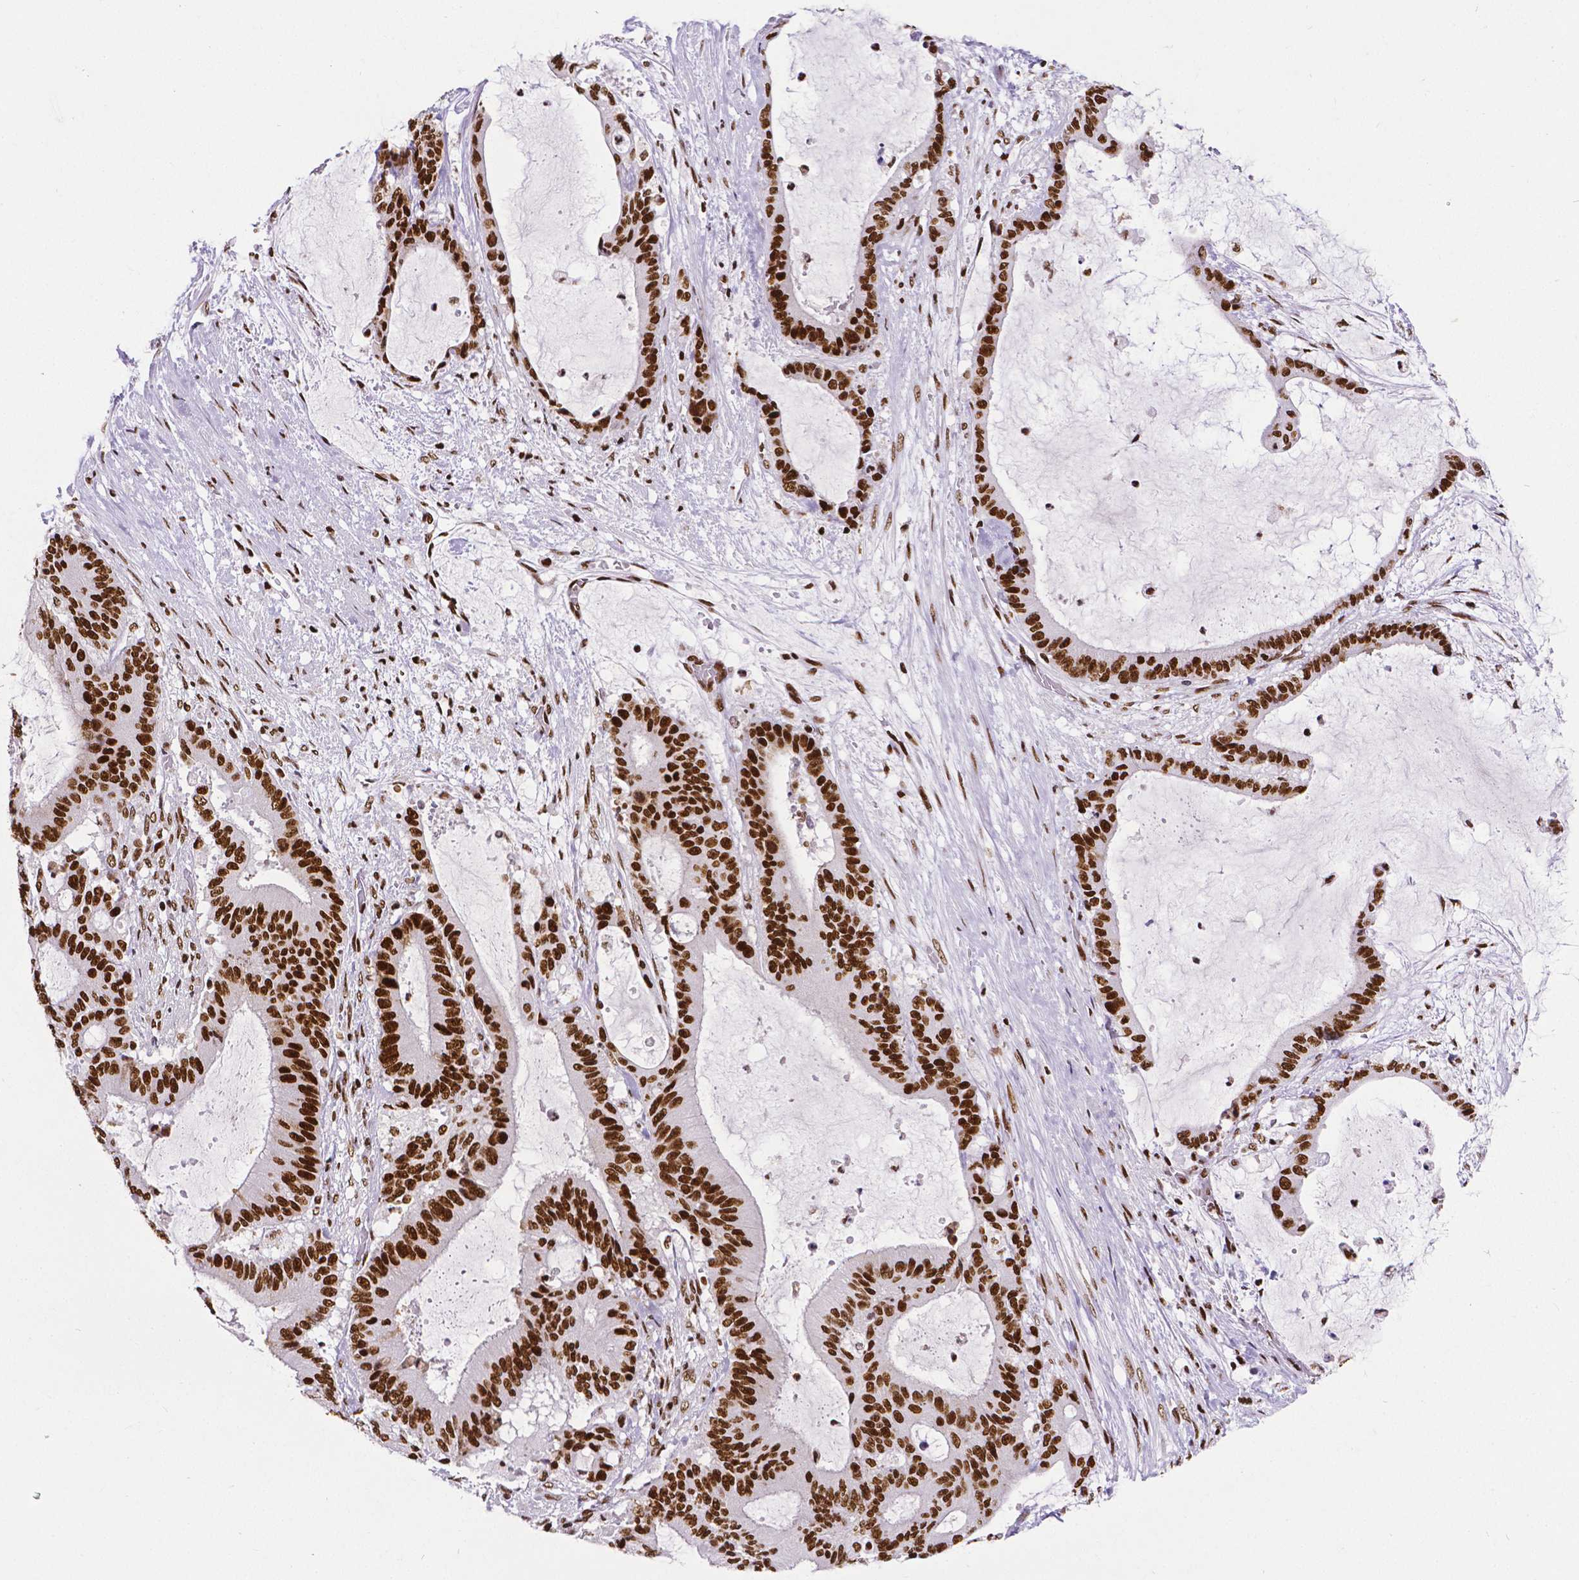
{"staining": {"intensity": "strong", "quantity": ">75%", "location": "nuclear"}, "tissue": "liver cancer", "cell_type": "Tumor cells", "image_type": "cancer", "snomed": [{"axis": "morphology", "description": "Normal tissue, NOS"}, {"axis": "morphology", "description": "Cholangiocarcinoma"}, {"axis": "topography", "description": "Liver"}, {"axis": "topography", "description": "Peripheral nerve tissue"}], "caption": "Immunohistochemical staining of cholangiocarcinoma (liver) exhibits high levels of strong nuclear protein positivity in about >75% of tumor cells. The protein of interest is stained brown, and the nuclei are stained in blue (DAB IHC with brightfield microscopy, high magnification).", "gene": "CTCF", "patient": {"sex": "female", "age": 73}}